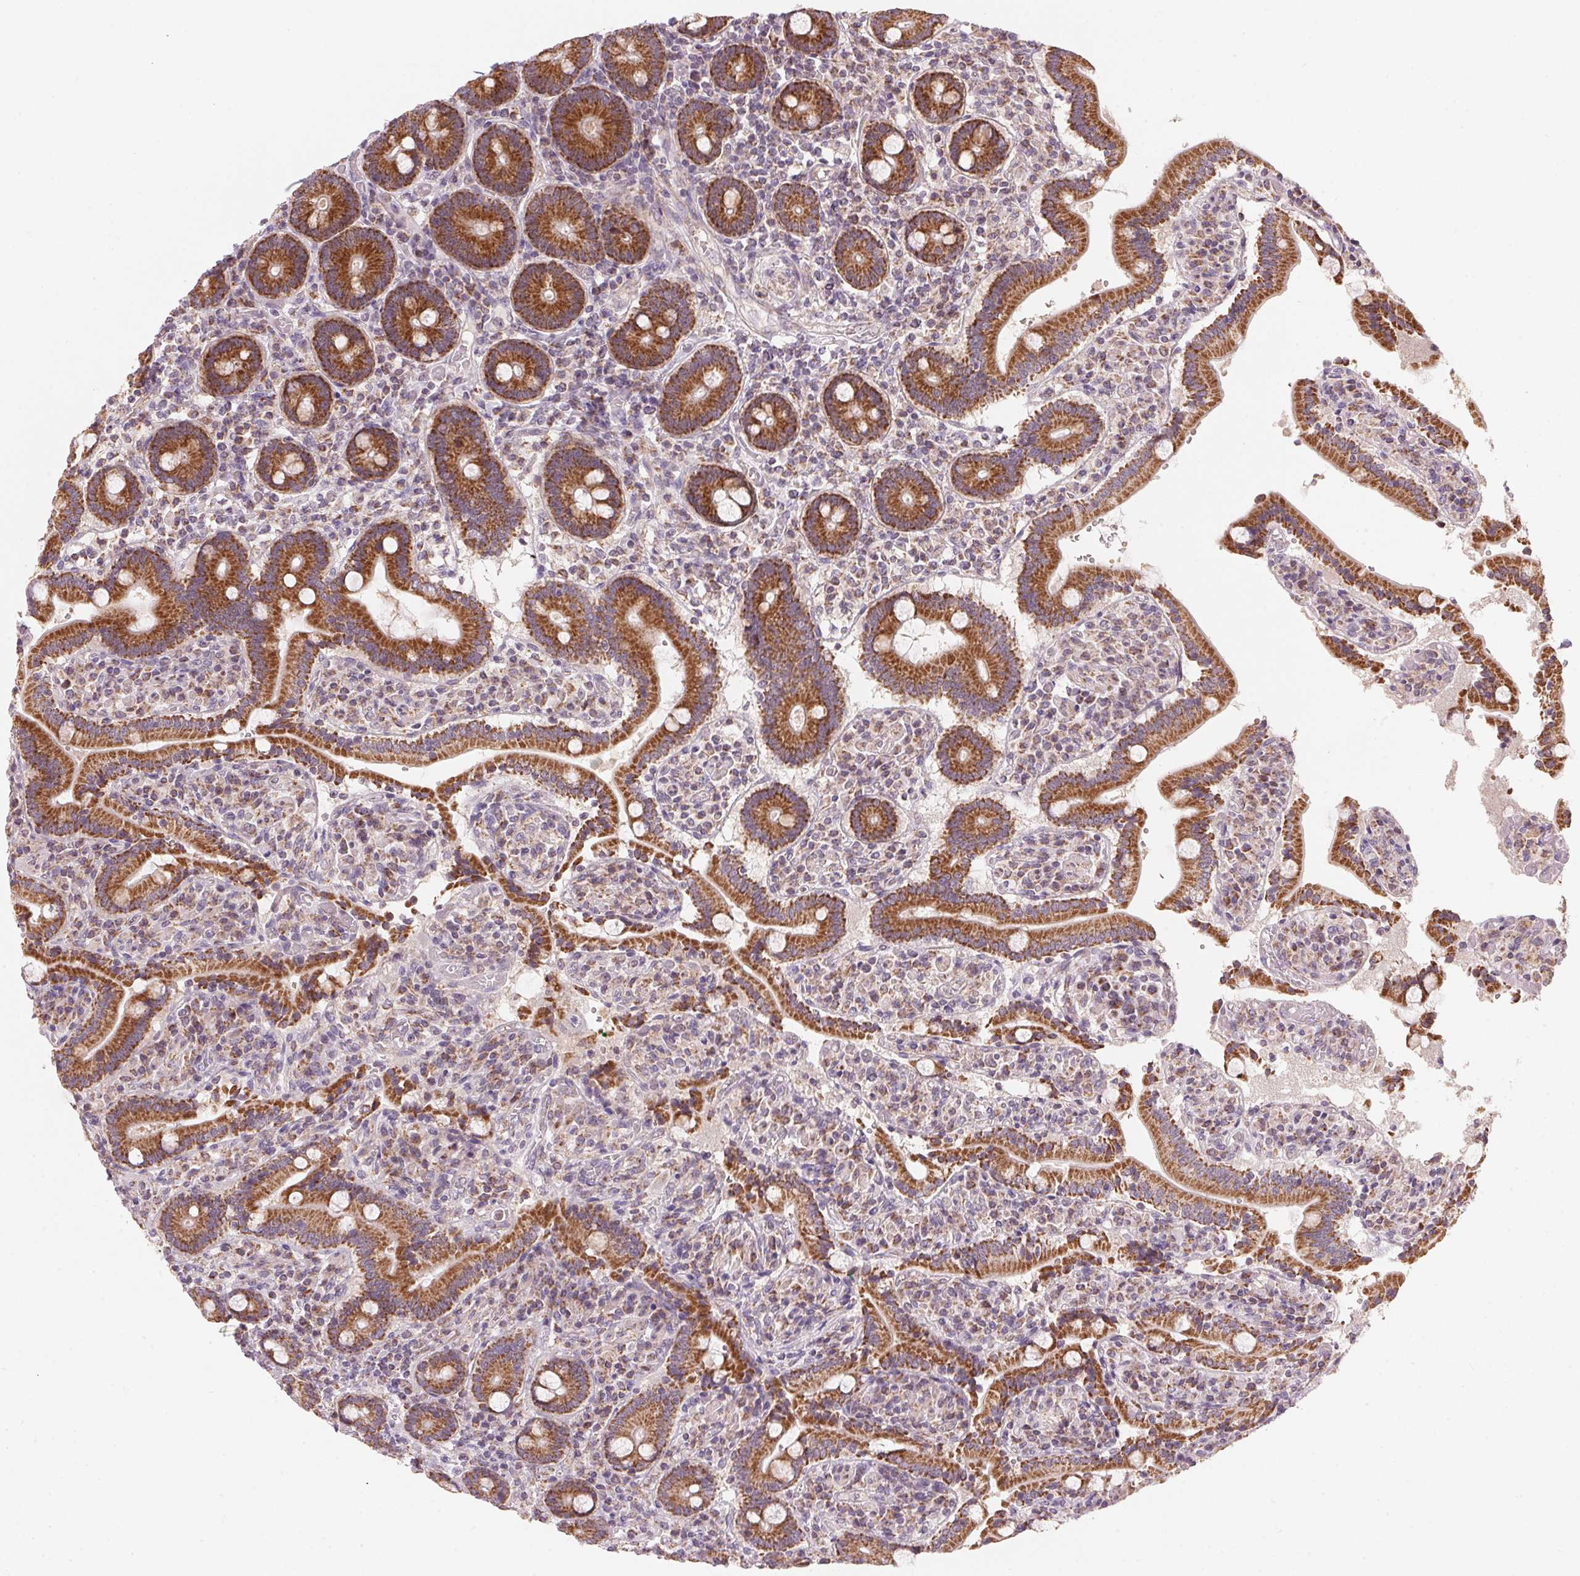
{"staining": {"intensity": "strong", "quantity": ">75%", "location": "cytoplasmic/membranous"}, "tissue": "duodenum", "cell_type": "Glandular cells", "image_type": "normal", "snomed": [{"axis": "morphology", "description": "Normal tissue, NOS"}, {"axis": "topography", "description": "Duodenum"}], "caption": "This histopathology image shows IHC staining of normal human duodenum, with high strong cytoplasmic/membranous staining in approximately >75% of glandular cells.", "gene": "COQ7", "patient": {"sex": "female", "age": 62}}